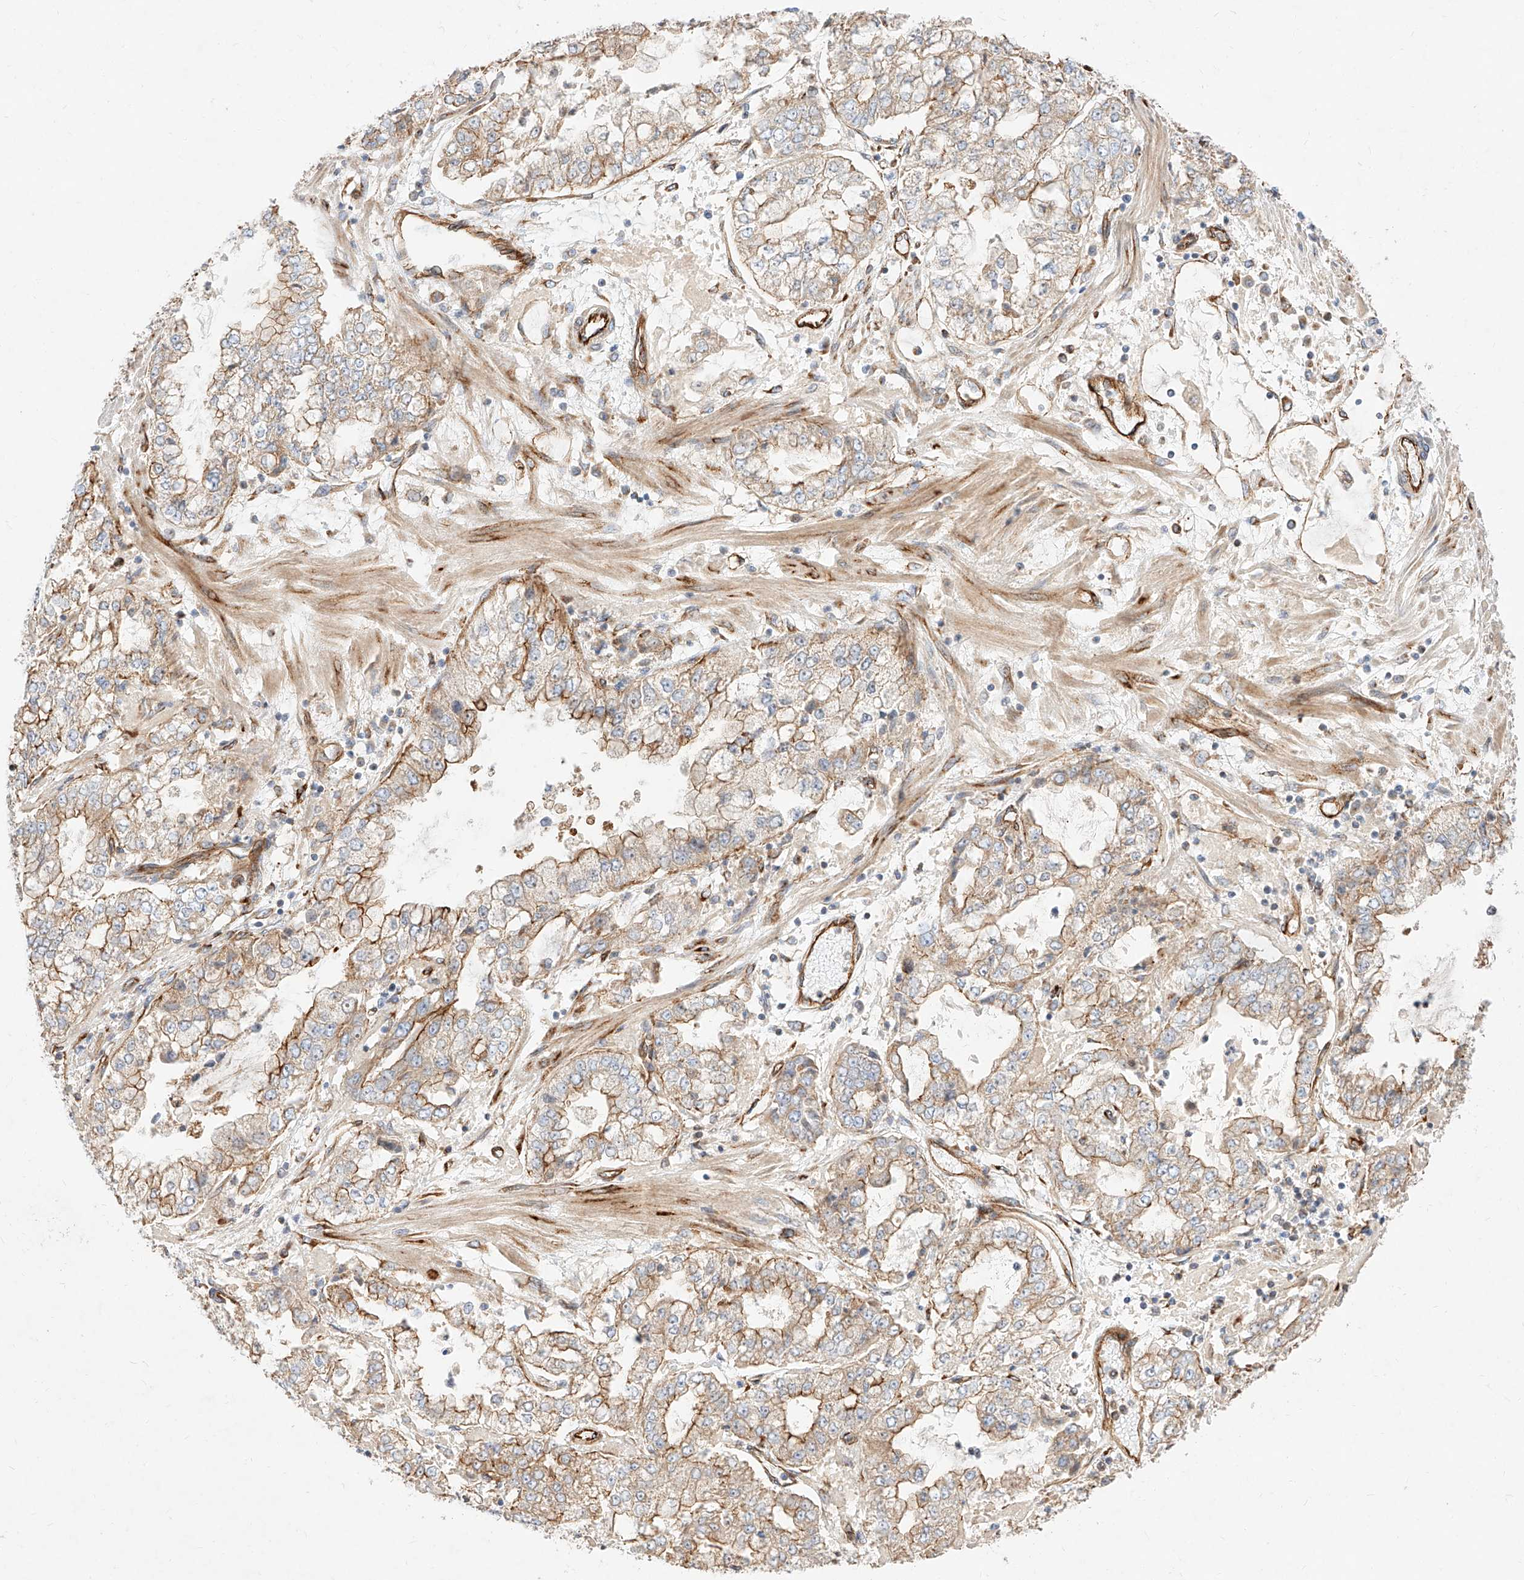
{"staining": {"intensity": "moderate", "quantity": "<25%", "location": "cytoplasmic/membranous"}, "tissue": "stomach cancer", "cell_type": "Tumor cells", "image_type": "cancer", "snomed": [{"axis": "morphology", "description": "Adenocarcinoma, NOS"}, {"axis": "topography", "description": "Stomach"}], "caption": "Immunohistochemistry staining of stomach cancer (adenocarcinoma), which demonstrates low levels of moderate cytoplasmic/membranous staining in about <25% of tumor cells indicating moderate cytoplasmic/membranous protein staining. The staining was performed using DAB (brown) for protein detection and nuclei were counterstained in hematoxylin (blue).", "gene": "CSGALNACT2", "patient": {"sex": "male", "age": 76}}